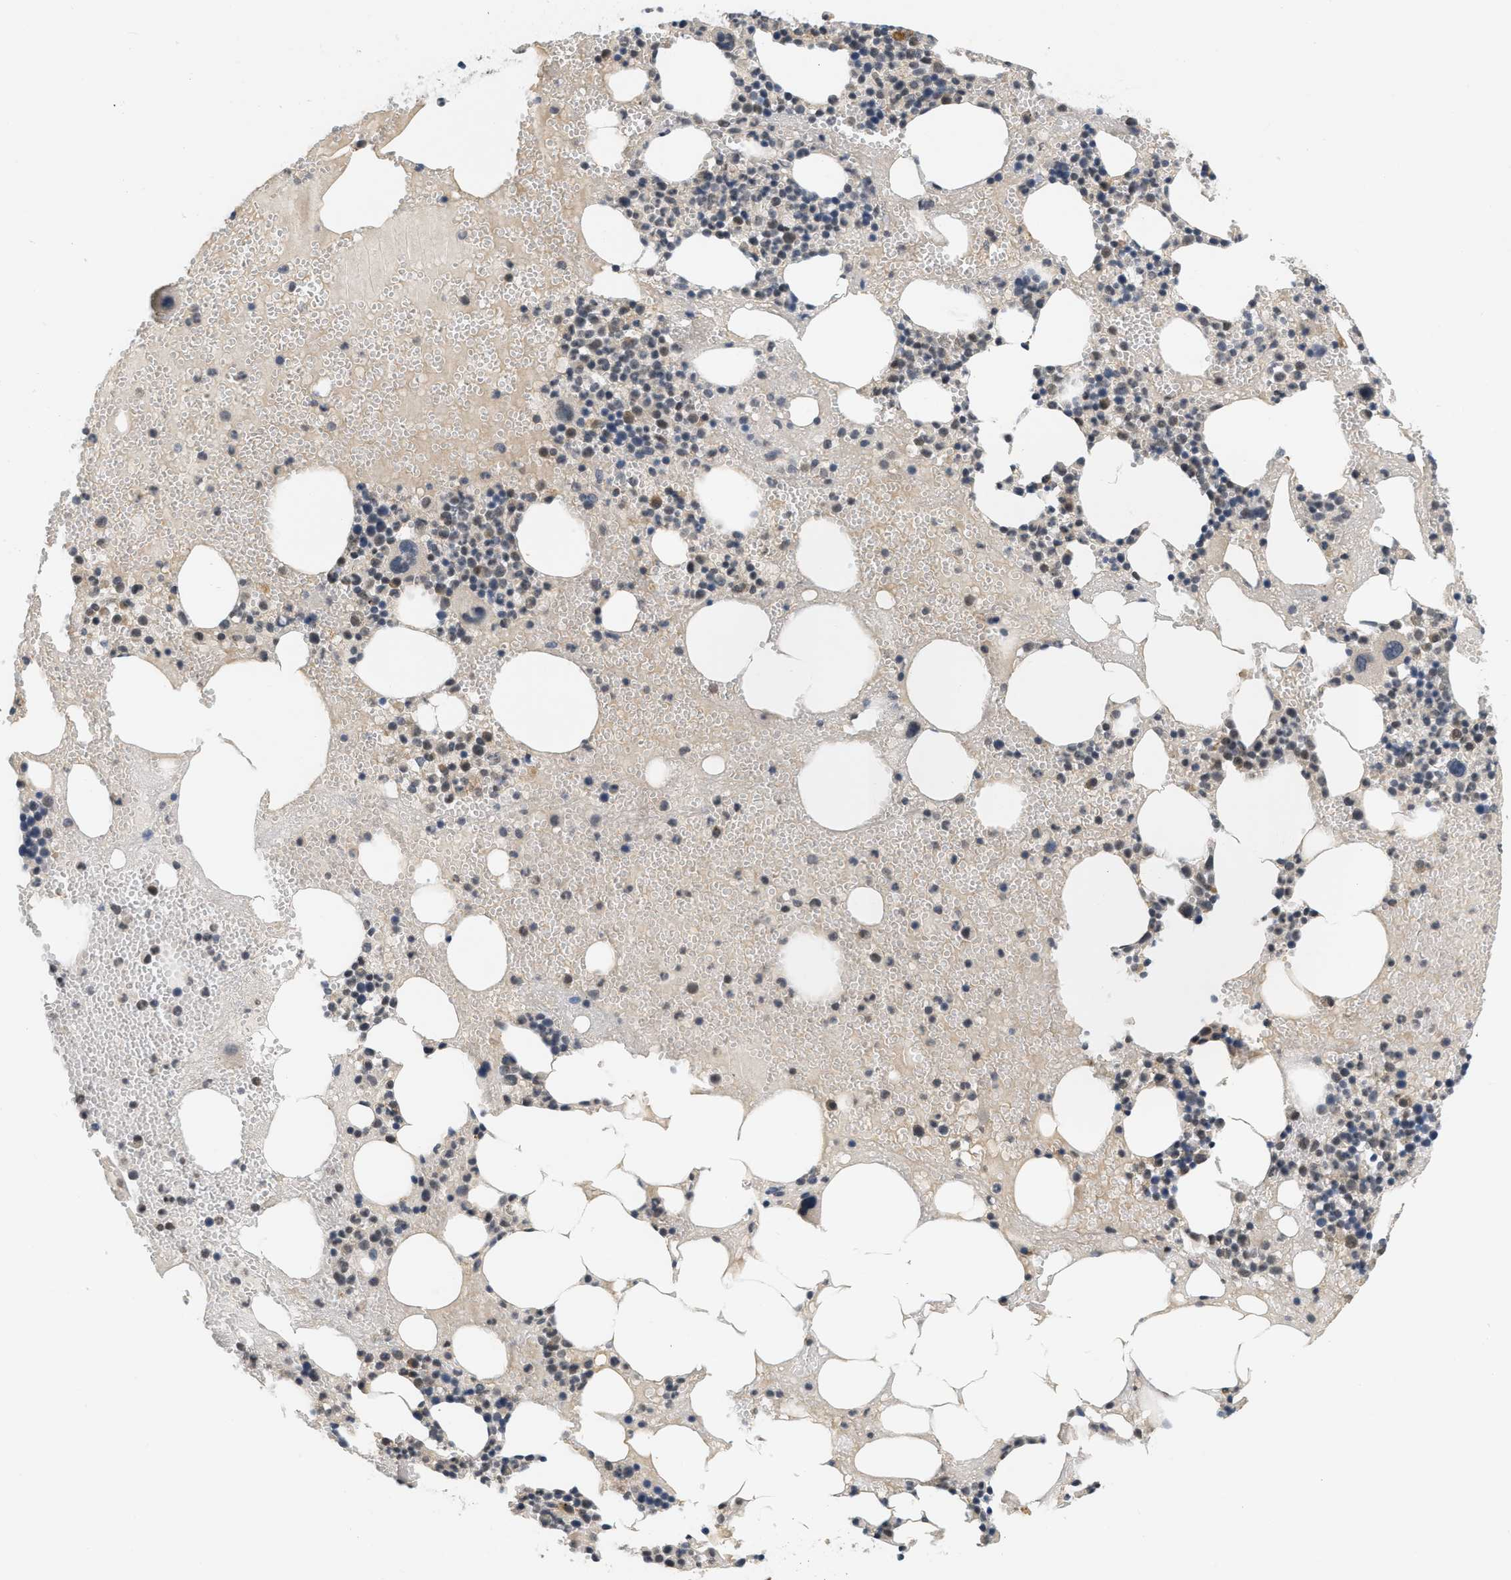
{"staining": {"intensity": "negative", "quantity": "none", "location": "none"}, "tissue": "bone marrow", "cell_type": "Hematopoietic cells", "image_type": "normal", "snomed": [{"axis": "morphology", "description": "Normal tissue, NOS"}, {"axis": "morphology", "description": "Inflammation, NOS"}, {"axis": "topography", "description": "Bone marrow"}], "caption": "A high-resolution histopathology image shows immunohistochemistry staining of unremarkable bone marrow, which reveals no significant expression in hematopoietic cells.", "gene": "PRKD1", "patient": {"sex": "female", "age": 78}}